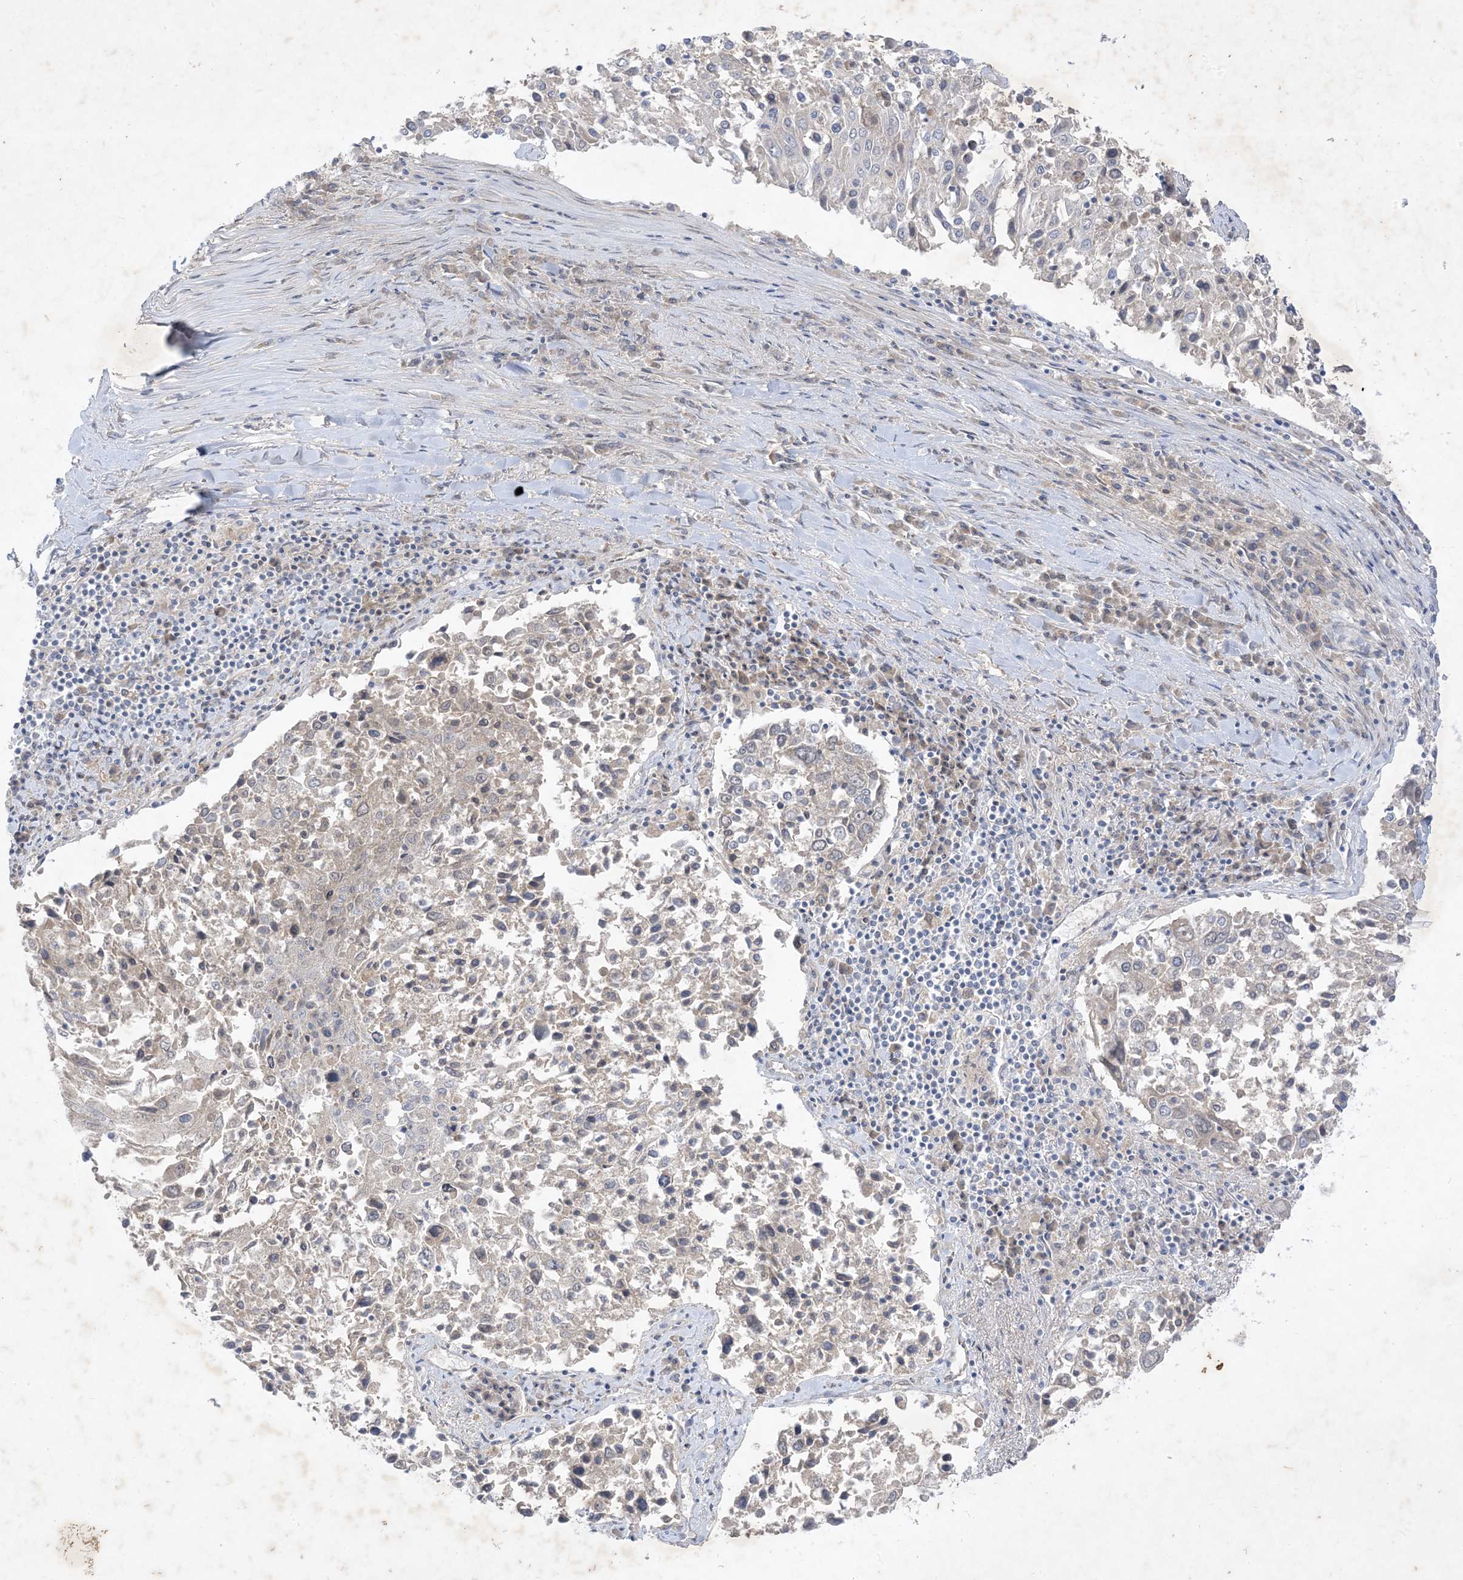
{"staining": {"intensity": "negative", "quantity": "none", "location": "none"}, "tissue": "lung cancer", "cell_type": "Tumor cells", "image_type": "cancer", "snomed": [{"axis": "morphology", "description": "Squamous cell carcinoma, NOS"}, {"axis": "topography", "description": "Lung"}], "caption": "Tumor cells show no significant expression in squamous cell carcinoma (lung).", "gene": "PLEKHA3", "patient": {"sex": "male", "age": 65}}